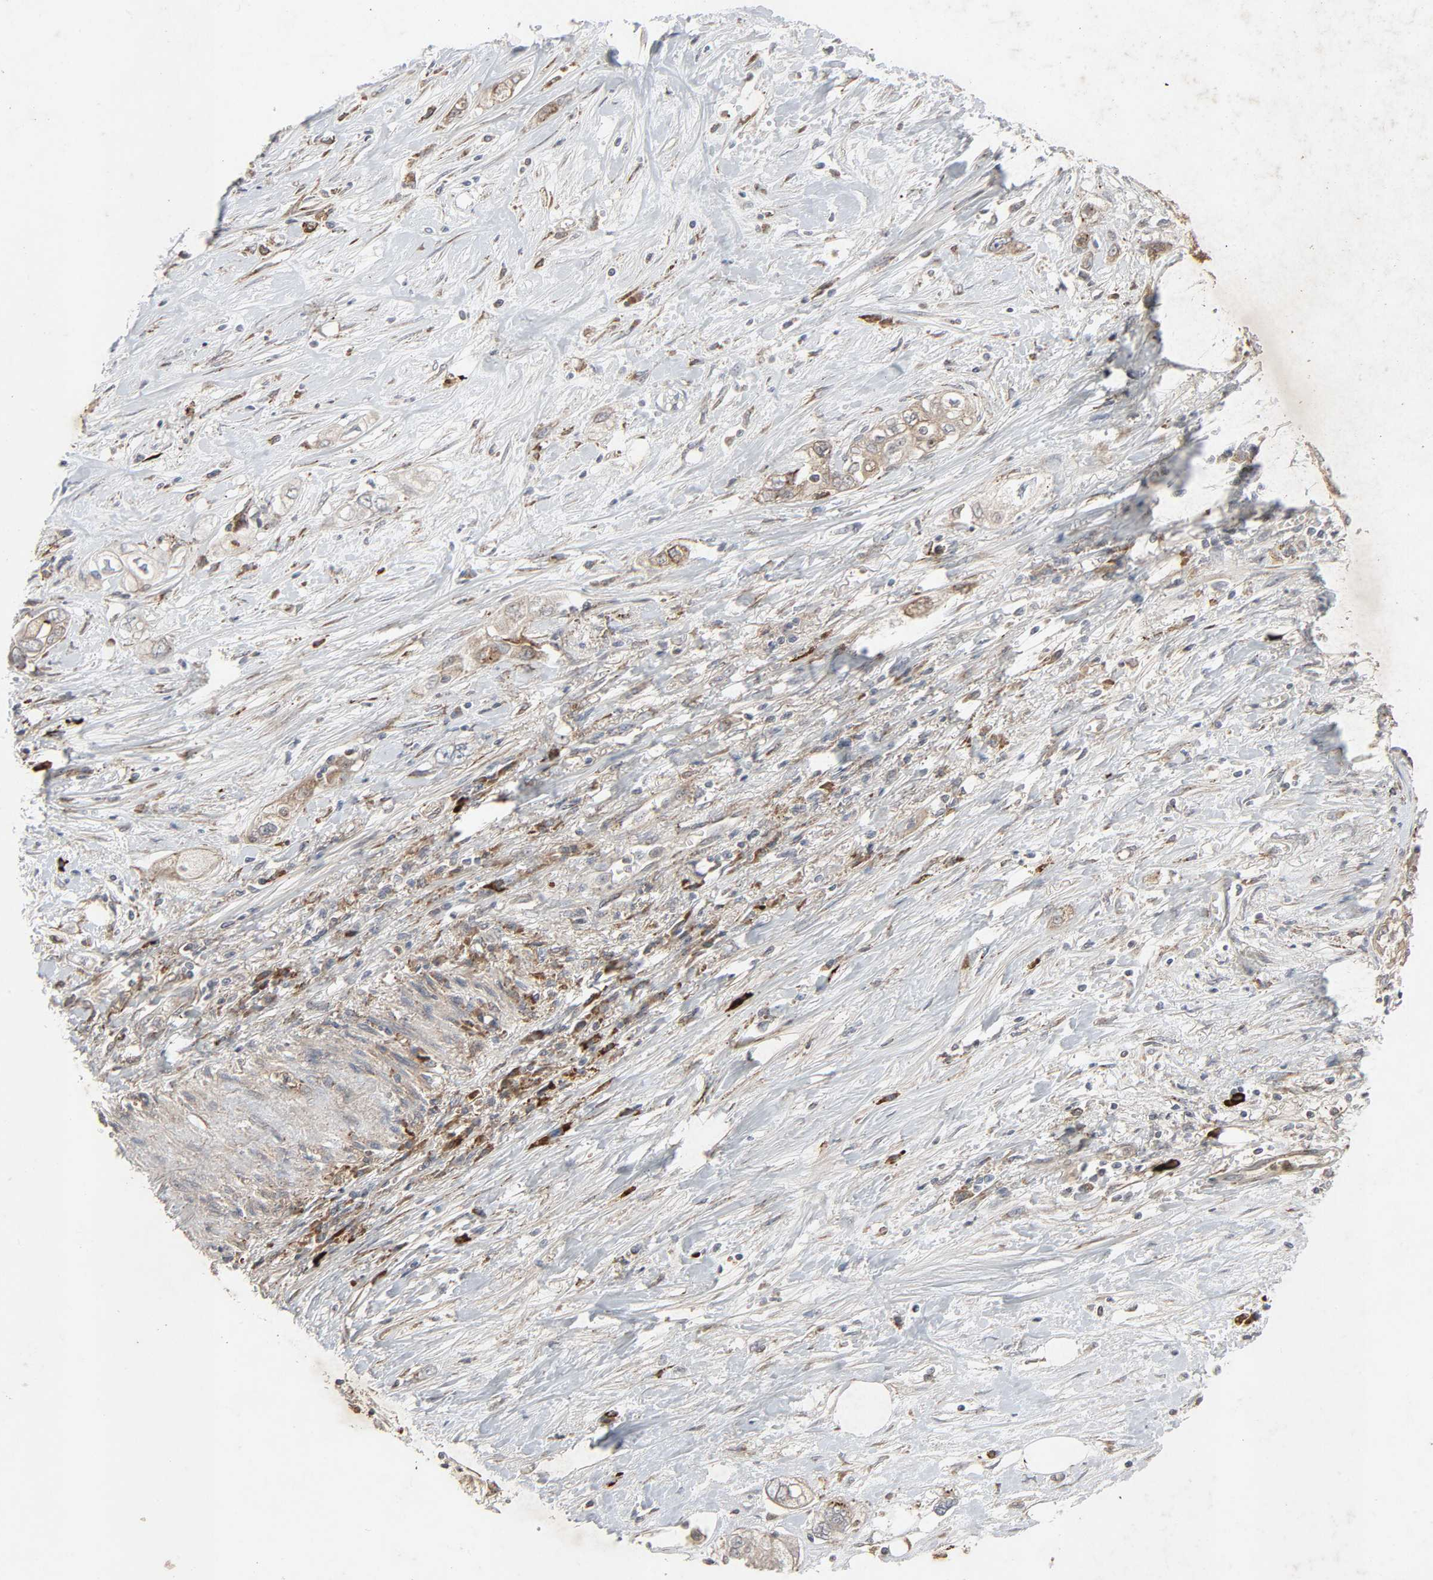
{"staining": {"intensity": "weak", "quantity": ">75%", "location": "cytoplasmic/membranous"}, "tissue": "pancreatic cancer", "cell_type": "Tumor cells", "image_type": "cancer", "snomed": [{"axis": "morphology", "description": "Adenocarcinoma, NOS"}, {"axis": "topography", "description": "Pancreas"}], "caption": "The histopathology image demonstrates immunohistochemical staining of adenocarcinoma (pancreatic). There is weak cytoplasmic/membranous staining is appreciated in about >75% of tumor cells. (Brightfield microscopy of DAB IHC at high magnification).", "gene": "ADCY4", "patient": {"sex": "male", "age": 70}}